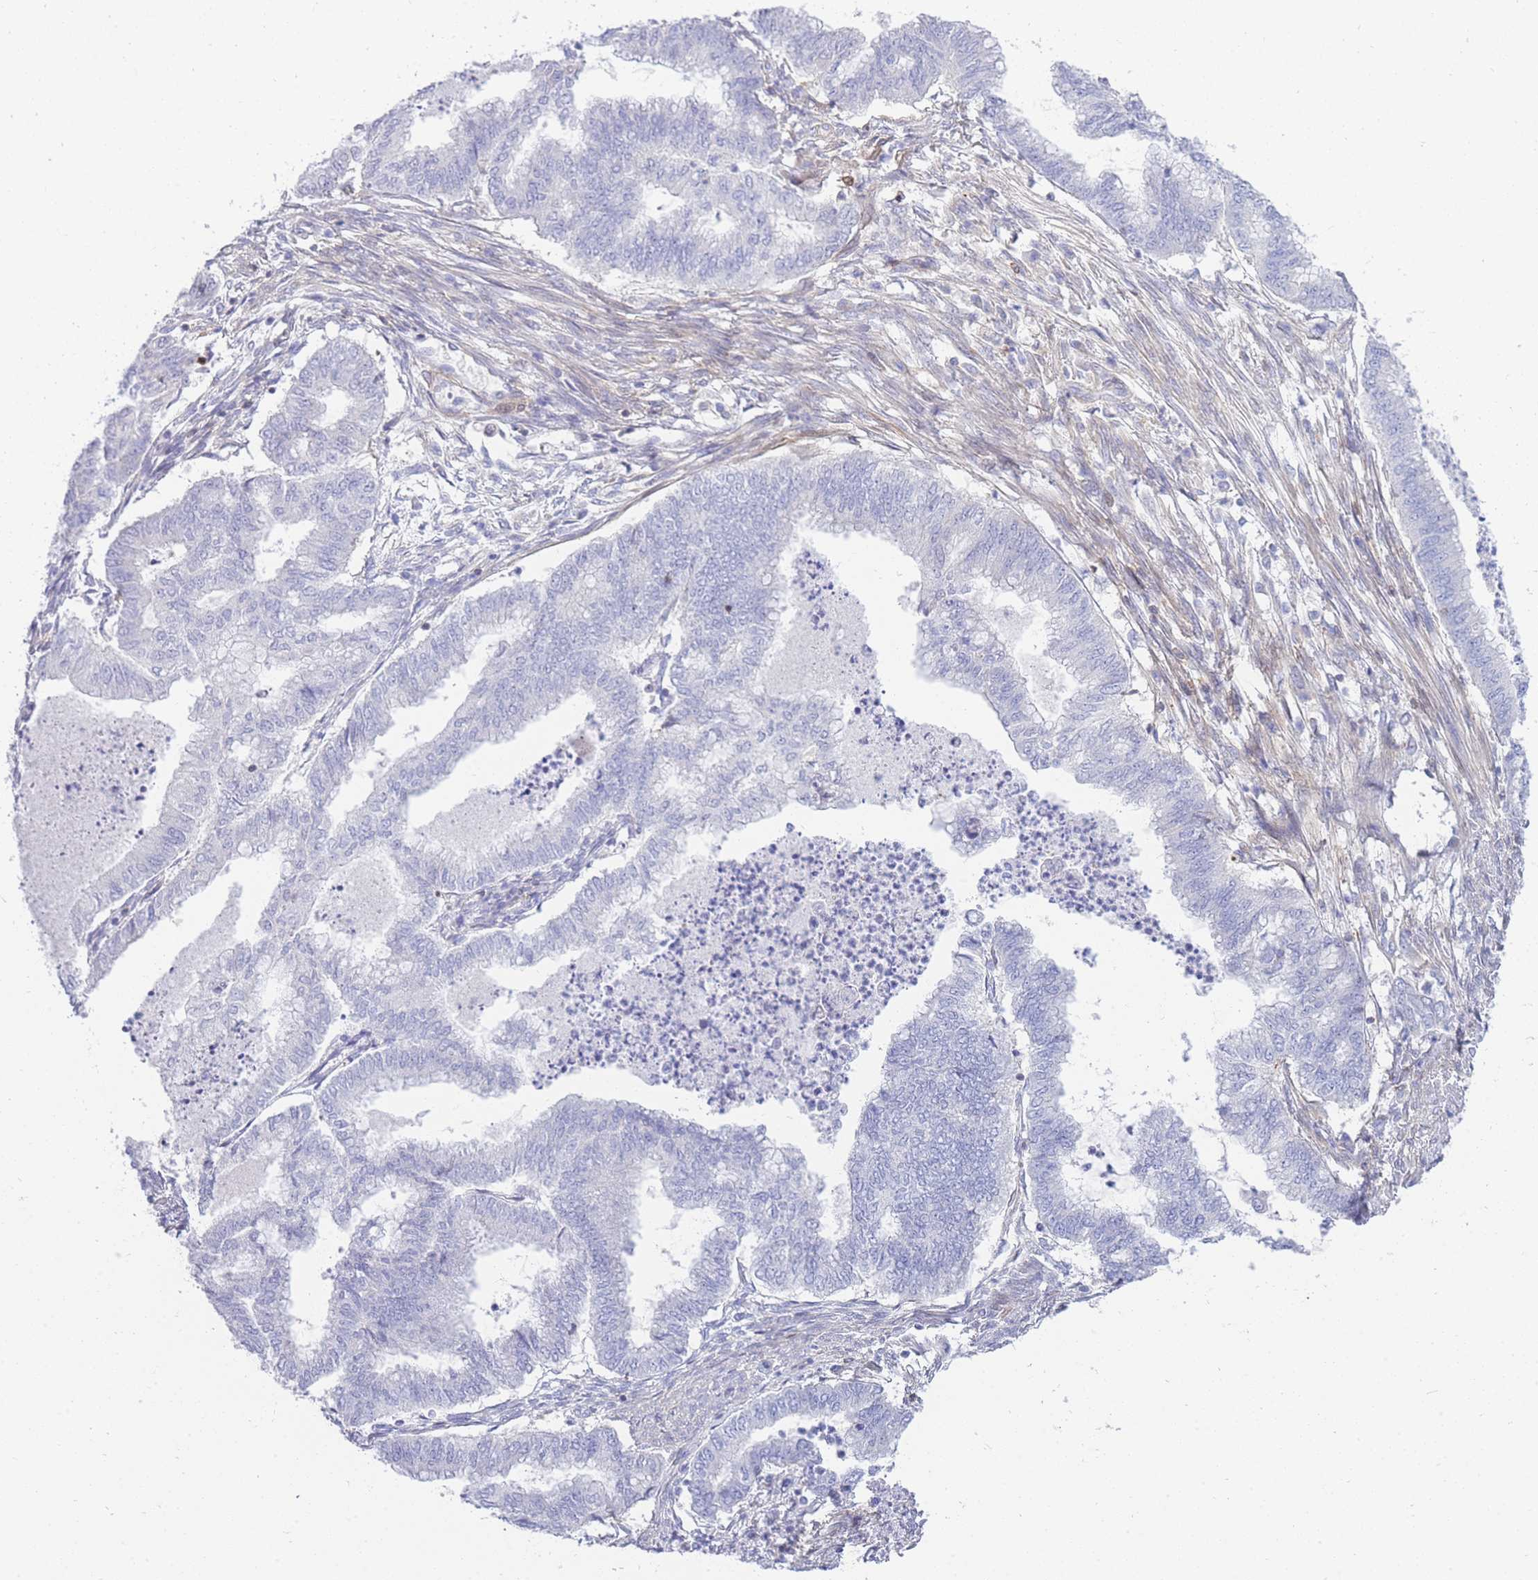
{"staining": {"intensity": "negative", "quantity": "none", "location": "none"}, "tissue": "endometrial cancer", "cell_type": "Tumor cells", "image_type": "cancer", "snomed": [{"axis": "morphology", "description": "Adenocarcinoma, NOS"}, {"axis": "topography", "description": "Endometrium"}], "caption": "IHC of endometrial cancer displays no staining in tumor cells.", "gene": "FBN3", "patient": {"sex": "female", "age": 79}}